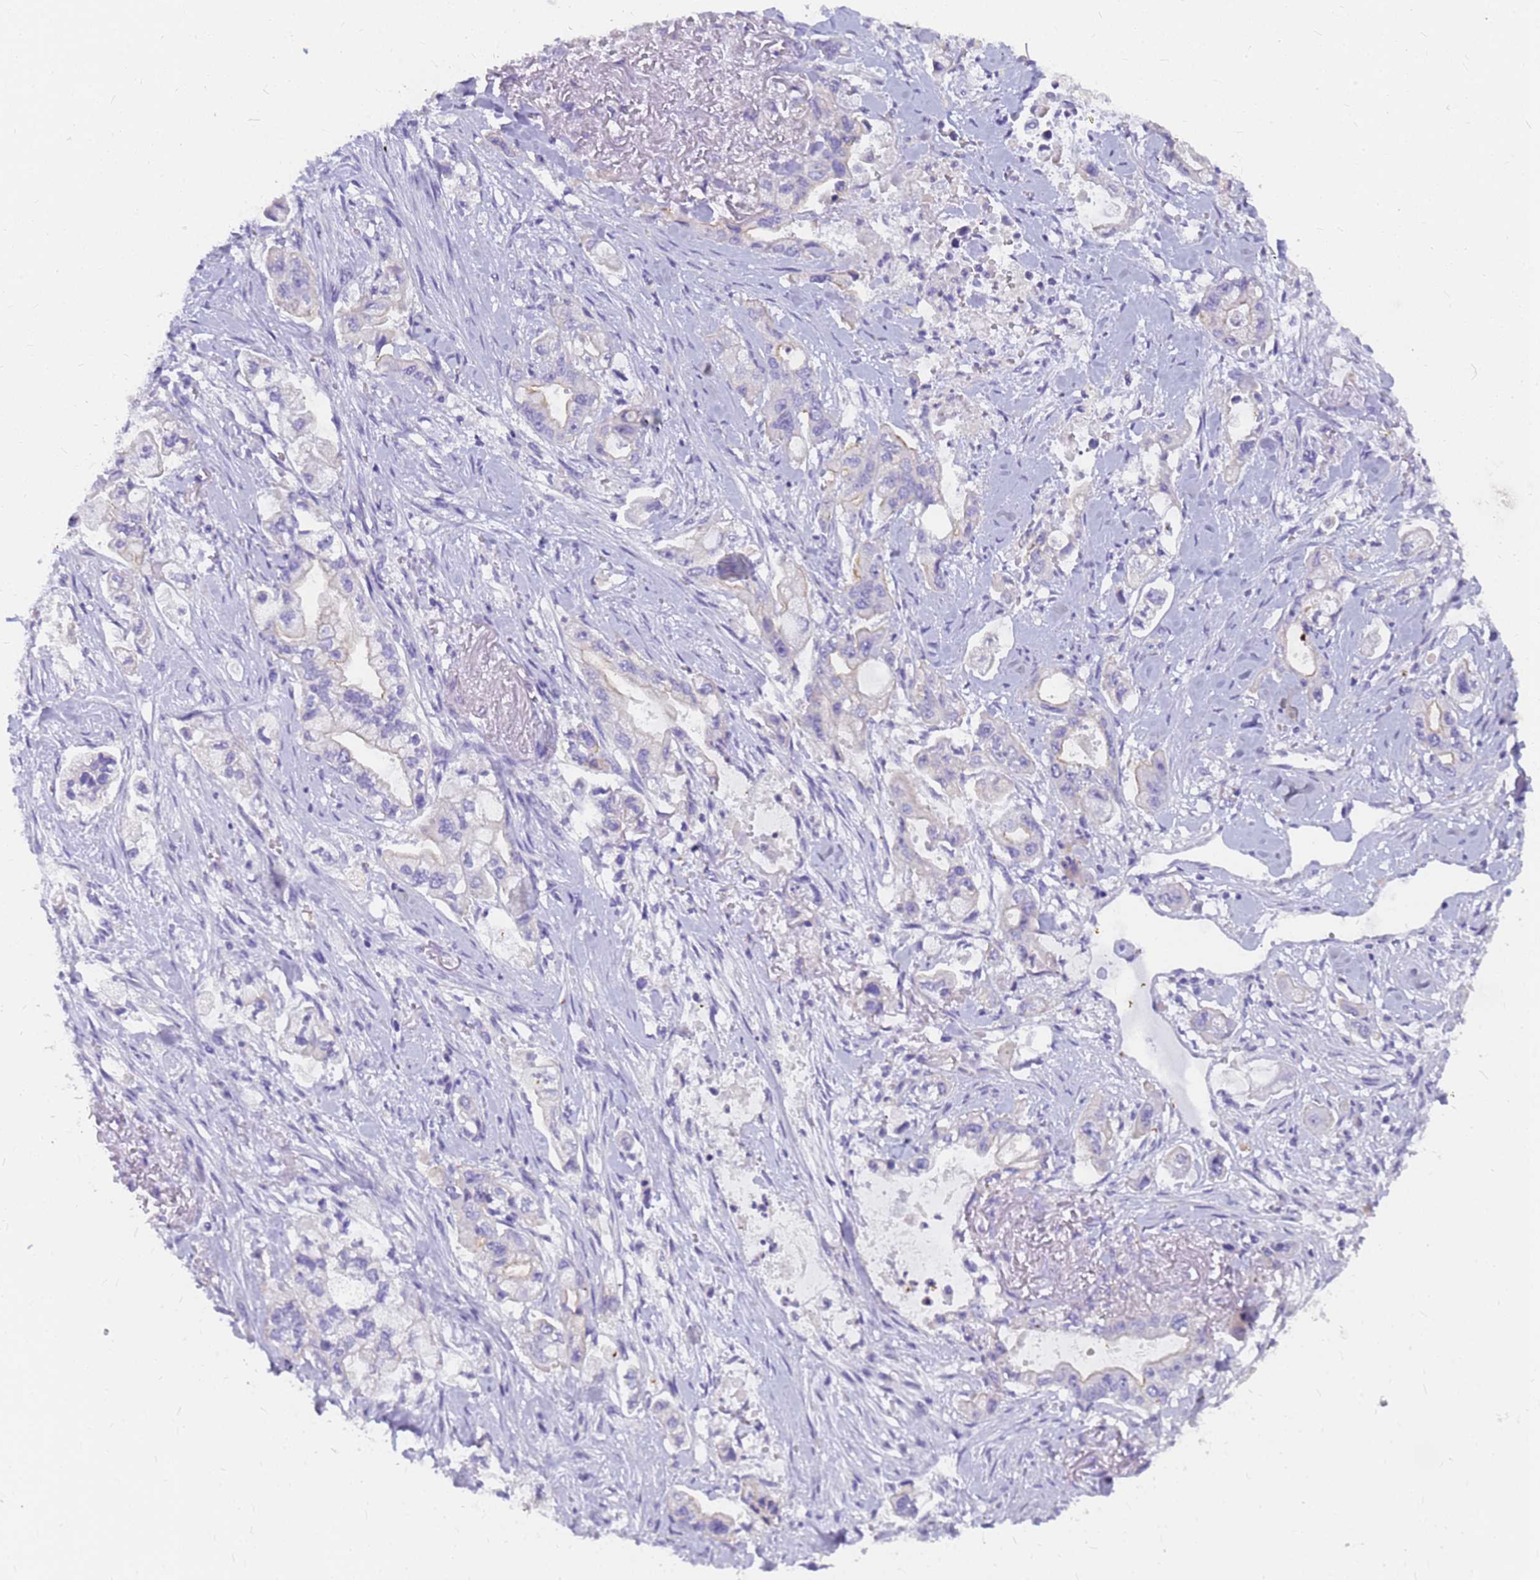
{"staining": {"intensity": "negative", "quantity": "none", "location": "none"}, "tissue": "stomach cancer", "cell_type": "Tumor cells", "image_type": "cancer", "snomed": [{"axis": "morphology", "description": "Adenocarcinoma, NOS"}, {"axis": "topography", "description": "Stomach"}], "caption": "There is no significant staining in tumor cells of stomach cancer (adenocarcinoma). Brightfield microscopy of IHC stained with DAB (brown) and hematoxylin (blue), captured at high magnification.", "gene": "RNASE2", "patient": {"sex": "male", "age": 62}}